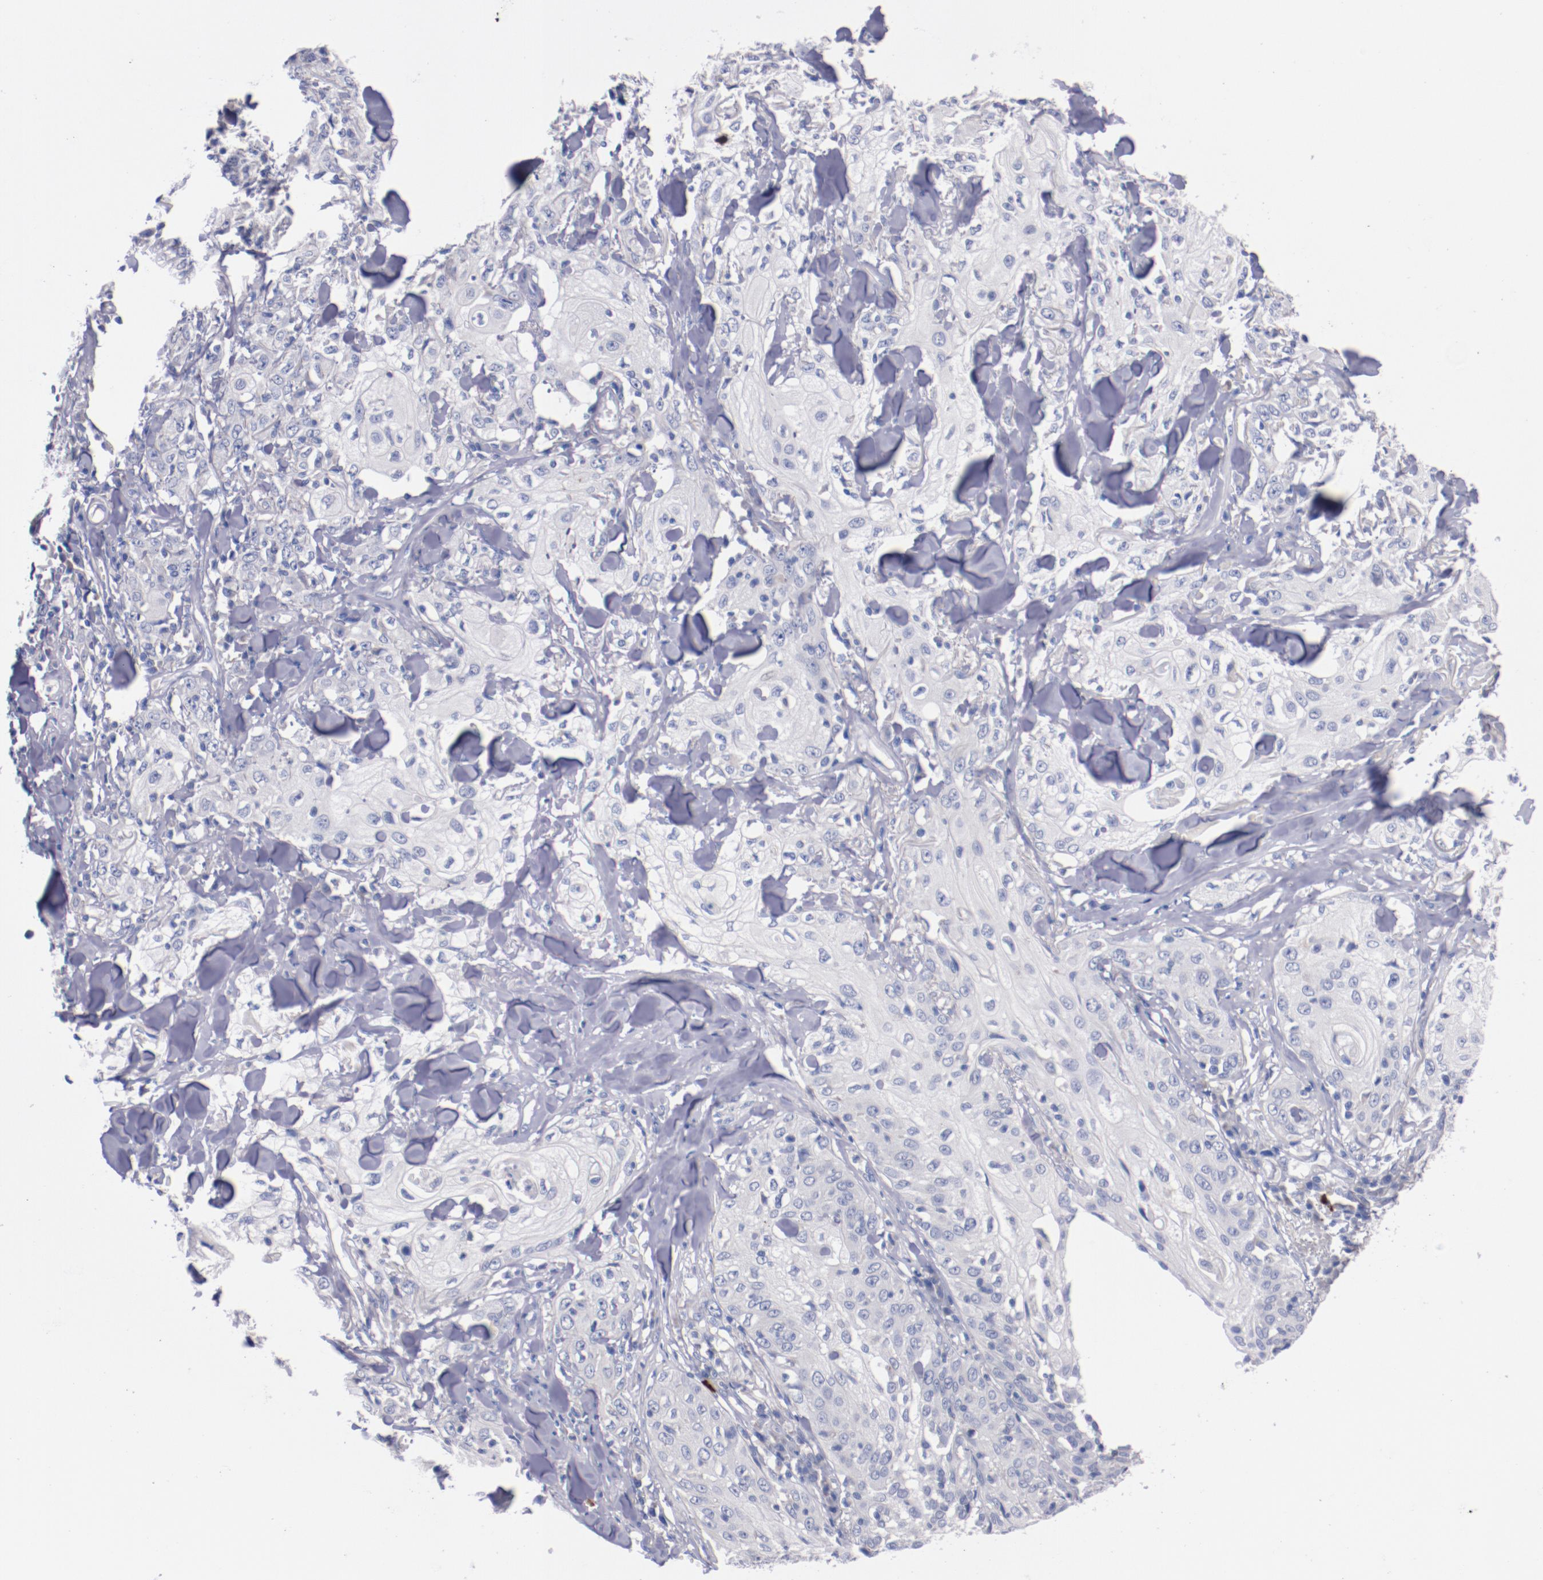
{"staining": {"intensity": "negative", "quantity": "none", "location": "none"}, "tissue": "skin cancer", "cell_type": "Tumor cells", "image_type": "cancer", "snomed": [{"axis": "morphology", "description": "Squamous cell carcinoma, NOS"}, {"axis": "topography", "description": "Skin"}], "caption": "Immunohistochemical staining of skin cancer reveals no significant positivity in tumor cells. (DAB immunohistochemistry (IHC) visualized using brightfield microscopy, high magnification).", "gene": "CNTNAP2", "patient": {"sex": "male", "age": 65}}